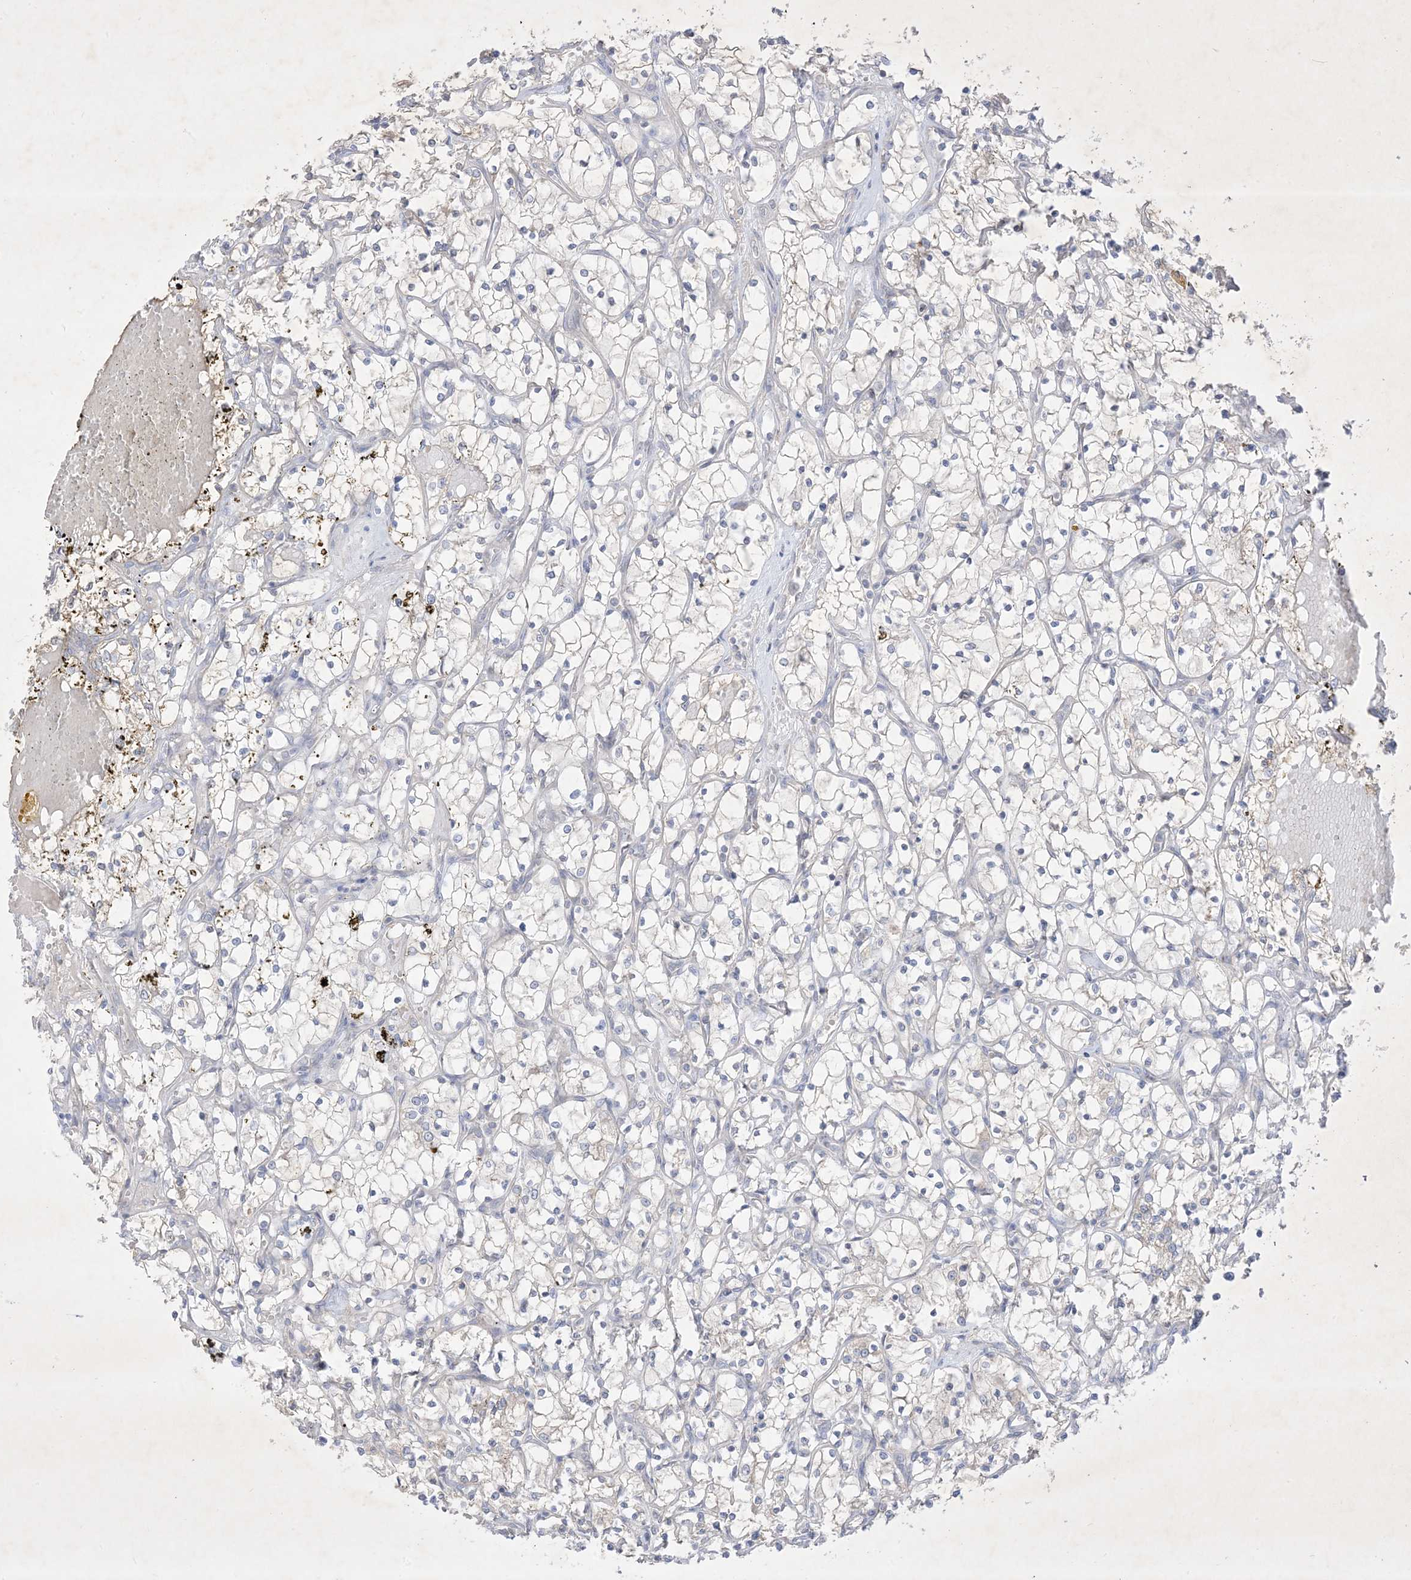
{"staining": {"intensity": "negative", "quantity": "none", "location": "none"}, "tissue": "renal cancer", "cell_type": "Tumor cells", "image_type": "cancer", "snomed": [{"axis": "morphology", "description": "Adenocarcinoma, NOS"}, {"axis": "topography", "description": "Kidney"}], "caption": "A photomicrograph of human renal adenocarcinoma is negative for staining in tumor cells.", "gene": "PLEKHA3", "patient": {"sex": "female", "age": 69}}